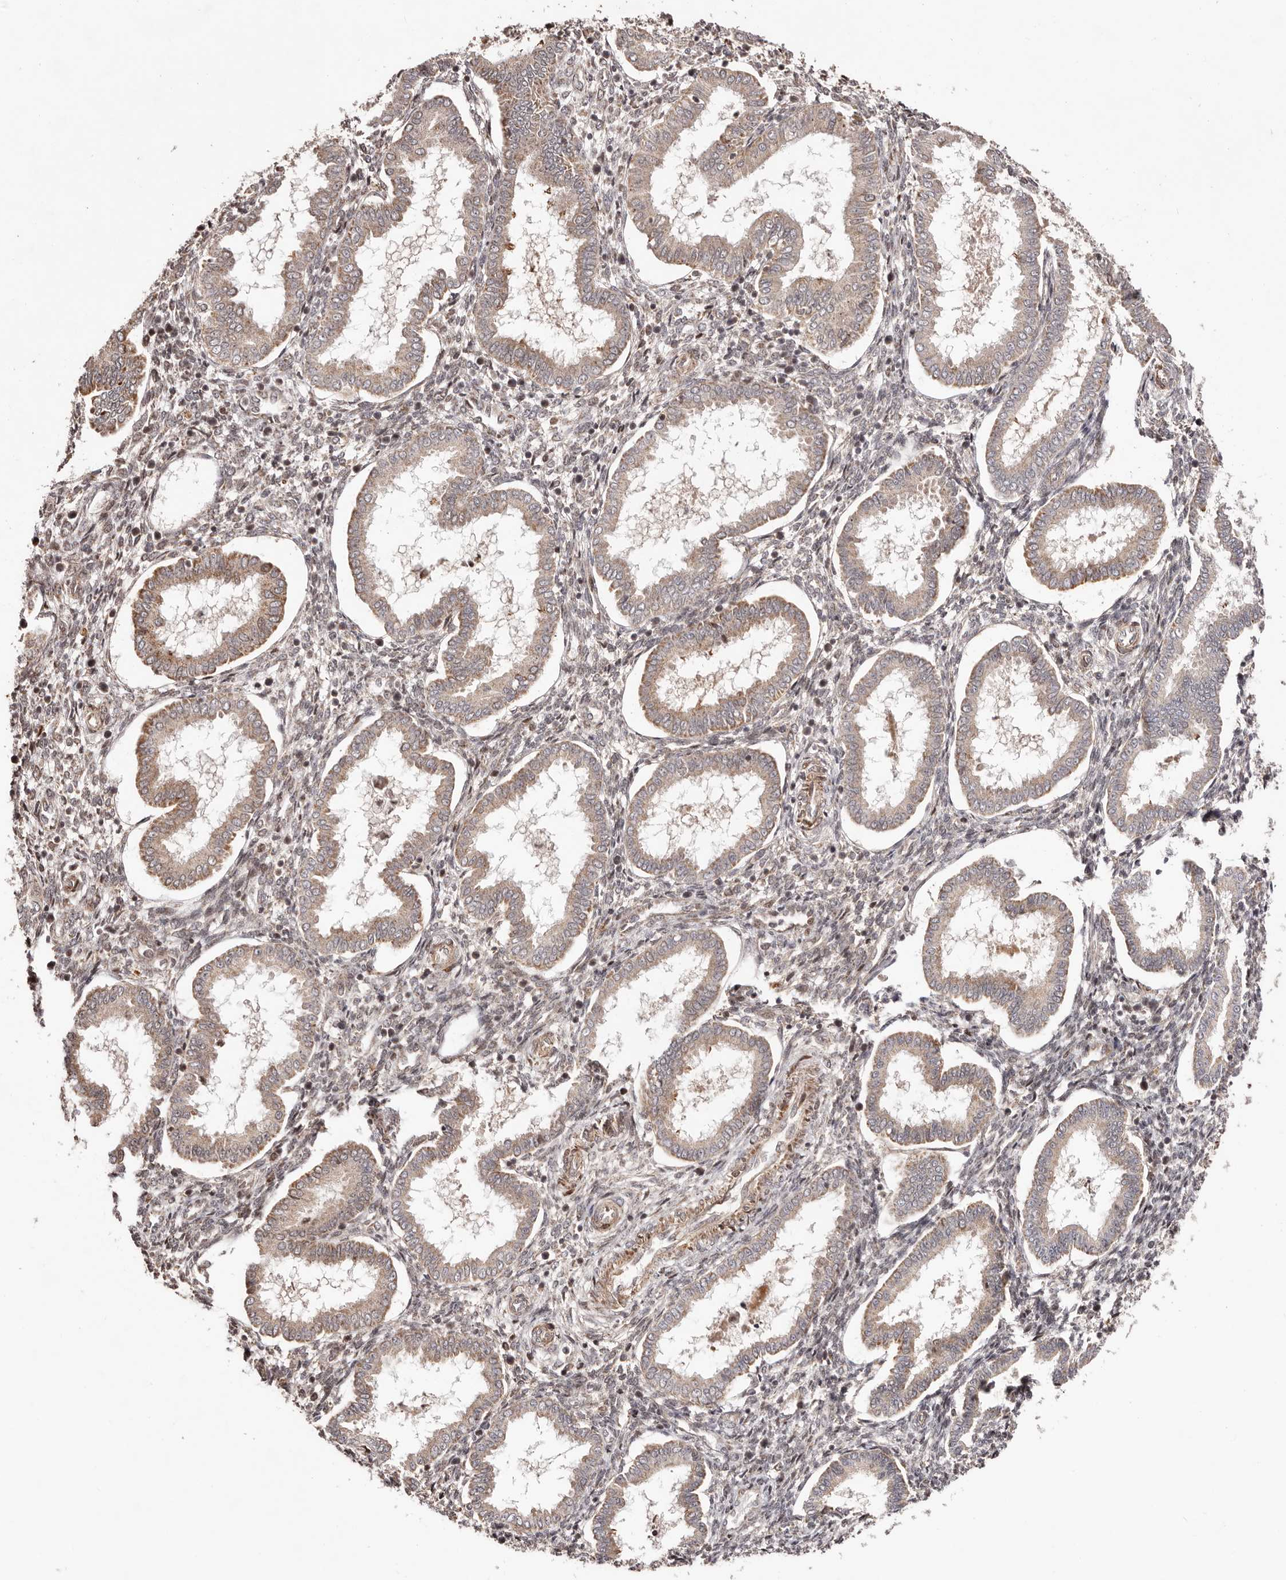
{"staining": {"intensity": "moderate", "quantity": "25%-75%", "location": "cytoplasmic/membranous,nuclear"}, "tissue": "endometrium", "cell_type": "Cells in endometrial stroma", "image_type": "normal", "snomed": [{"axis": "morphology", "description": "Normal tissue, NOS"}, {"axis": "topography", "description": "Endometrium"}], "caption": "This is a photomicrograph of immunohistochemistry (IHC) staining of unremarkable endometrium, which shows moderate positivity in the cytoplasmic/membranous,nuclear of cells in endometrial stroma.", "gene": "HIVEP3", "patient": {"sex": "female", "age": 24}}